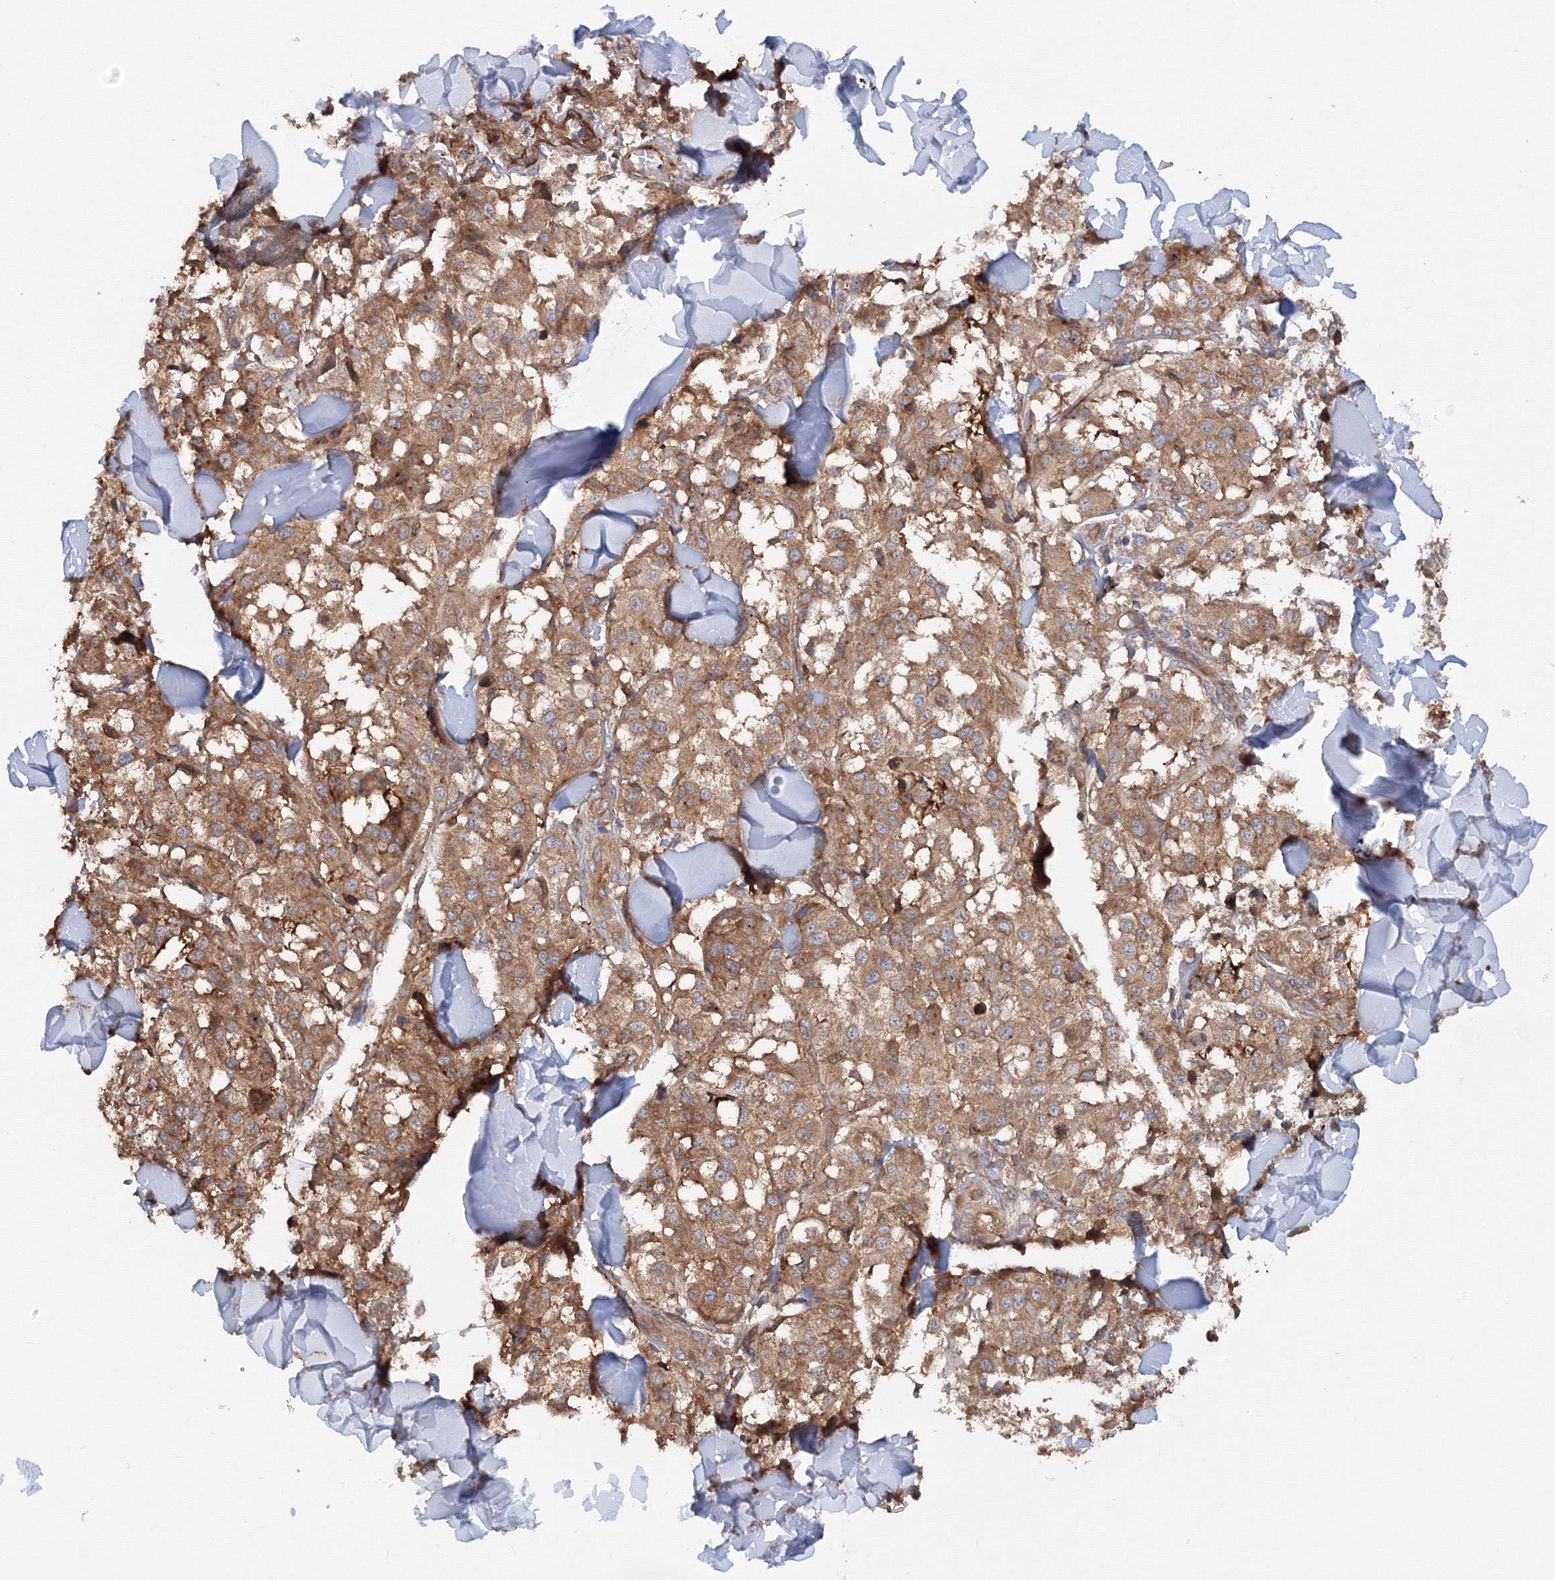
{"staining": {"intensity": "moderate", "quantity": ">75%", "location": "cytoplasmic/membranous"}, "tissue": "melanoma", "cell_type": "Tumor cells", "image_type": "cancer", "snomed": [{"axis": "morphology", "description": "Malignant melanoma, NOS"}, {"axis": "topography", "description": "Skin"}], "caption": "Immunohistochemistry image of neoplastic tissue: human melanoma stained using IHC exhibits medium levels of moderate protein expression localized specifically in the cytoplasmic/membranous of tumor cells, appearing as a cytoplasmic/membranous brown color.", "gene": "EXOC1", "patient": {"sex": "female", "age": 64}}